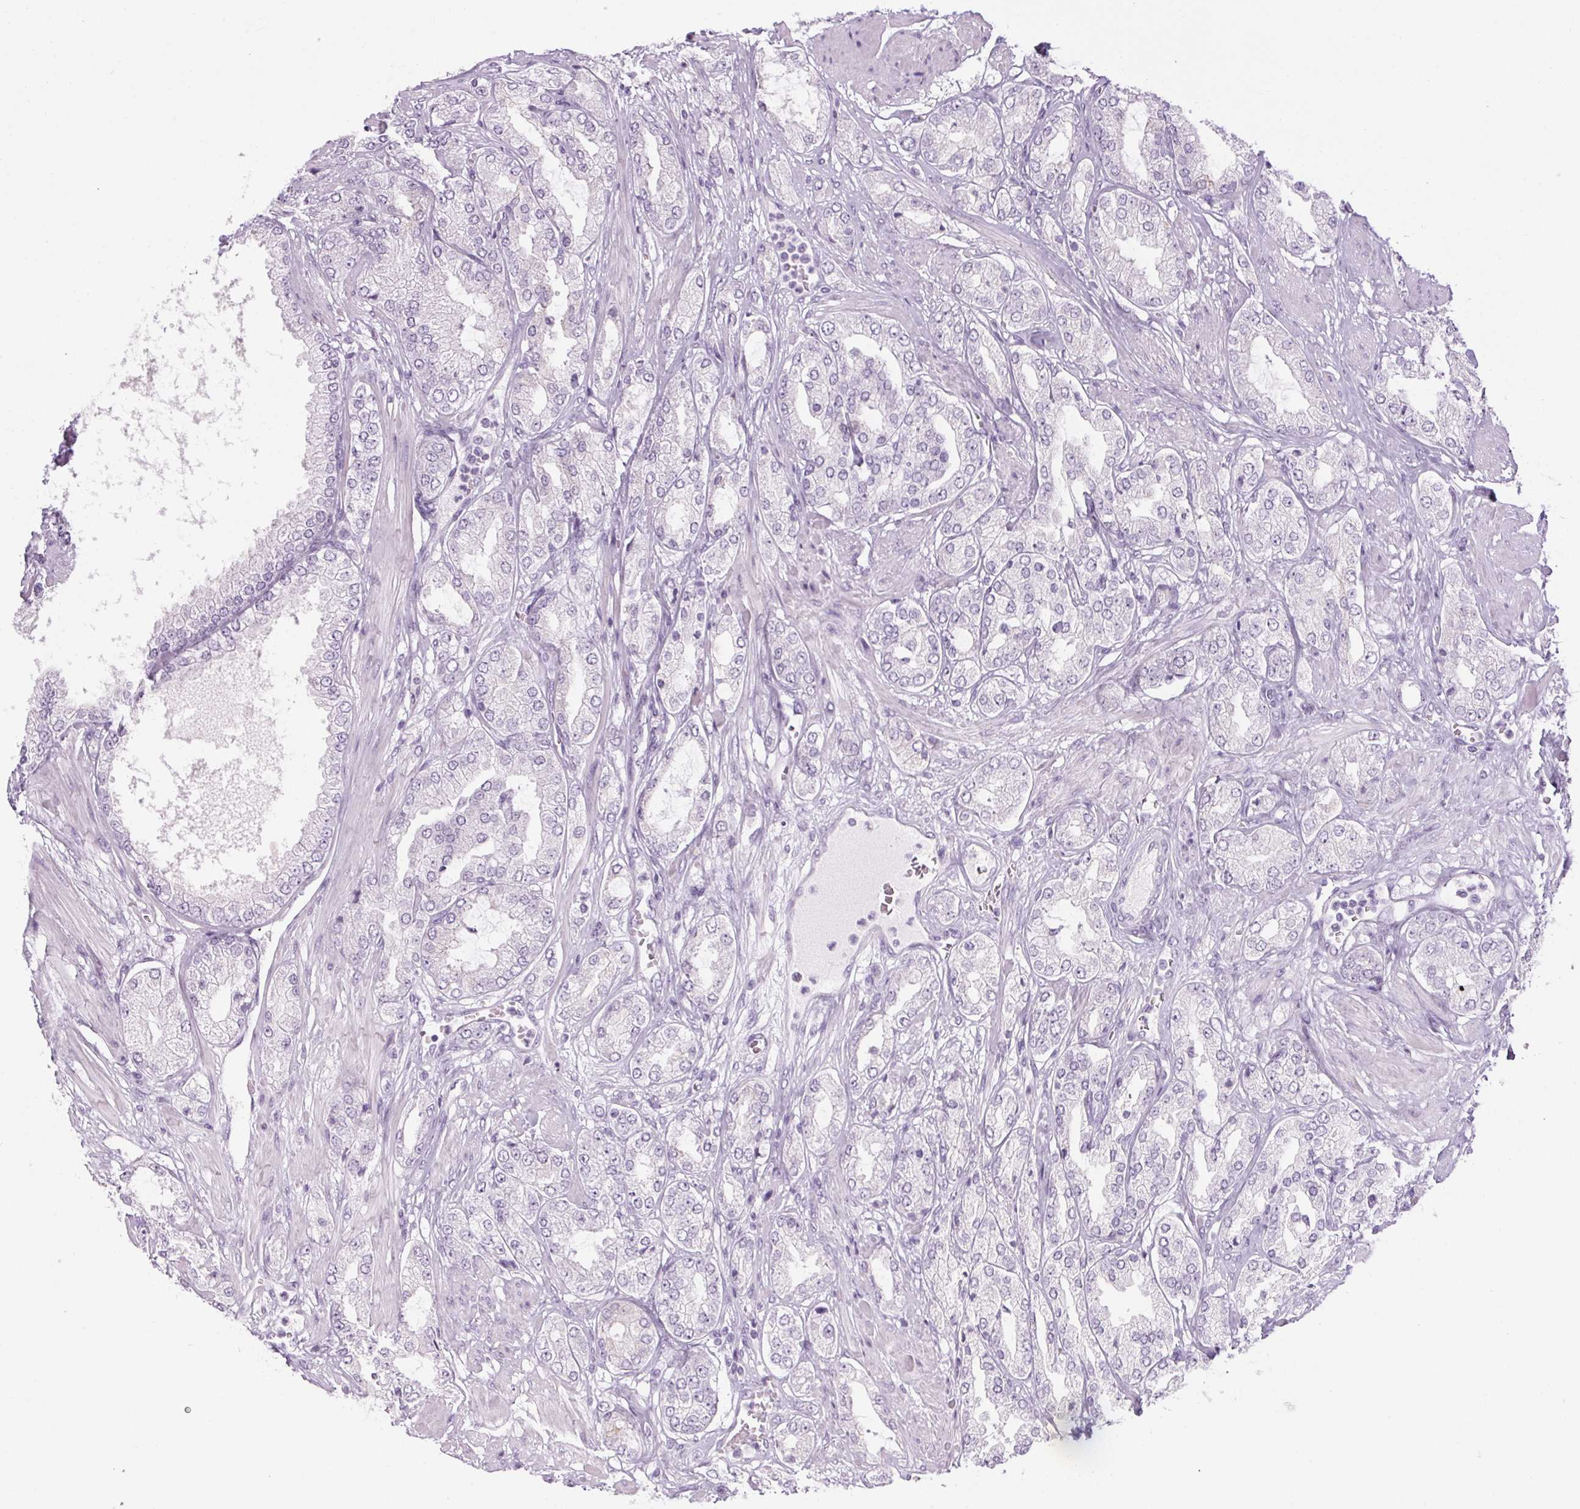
{"staining": {"intensity": "negative", "quantity": "none", "location": "none"}, "tissue": "prostate cancer", "cell_type": "Tumor cells", "image_type": "cancer", "snomed": [{"axis": "morphology", "description": "Adenocarcinoma, High grade"}, {"axis": "topography", "description": "Prostate"}], "caption": "This micrograph is of prostate cancer (adenocarcinoma (high-grade)) stained with immunohistochemistry to label a protein in brown with the nuclei are counter-stained blue. There is no positivity in tumor cells.", "gene": "RPTN", "patient": {"sex": "male", "age": 68}}